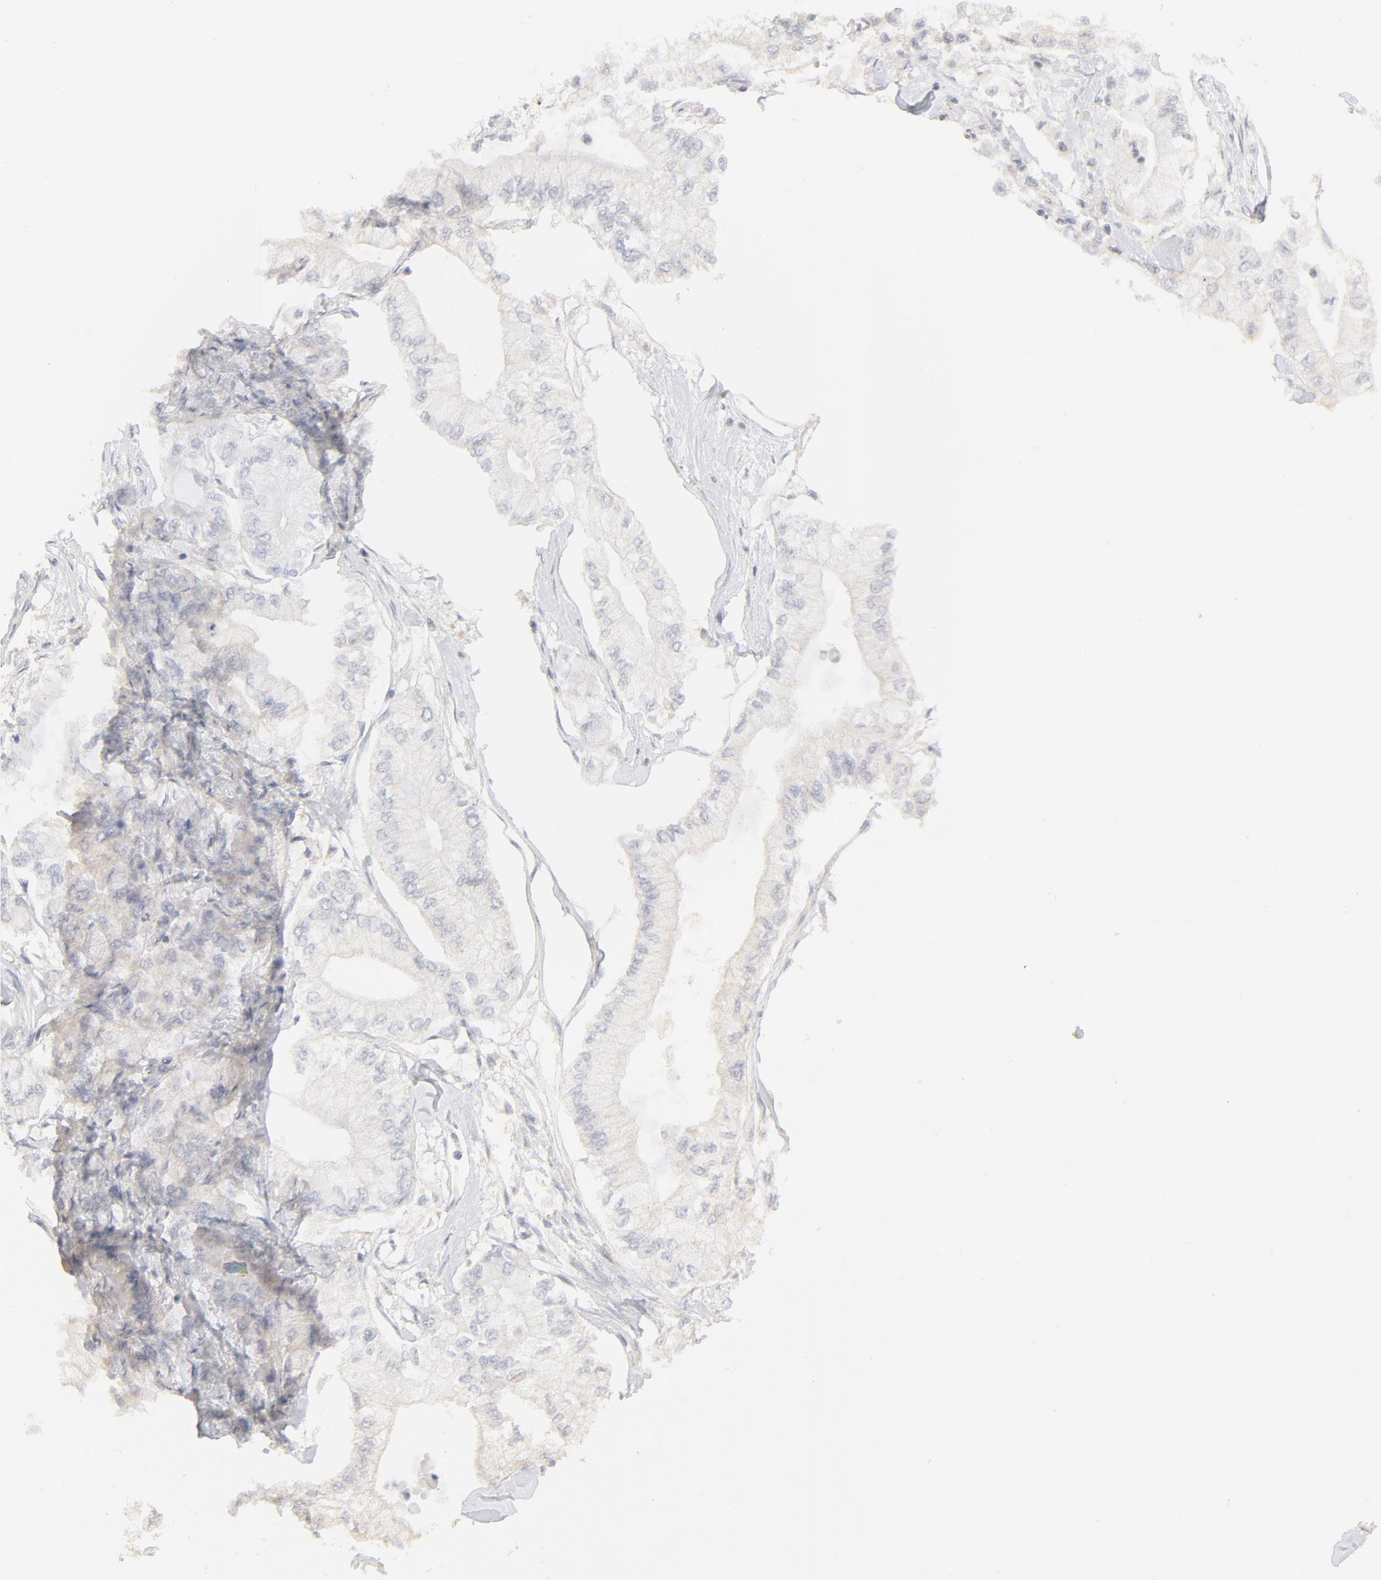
{"staining": {"intensity": "negative", "quantity": "none", "location": "none"}, "tissue": "pancreatic cancer", "cell_type": "Tumor cells", "image_type": "cancer", "snomed": [{"axis": "morphology", "description": "Adenocarcinoma, NOS"}, {"axis": "topography", "description": "Pancreas"}], "caption": "Pancreatic cancer (adenocarcinoma) stained for a protein using immunohistochemistry (IHC) shows no positivity tumor cells.", "gene": "FCGBP", "patient": {"sex": "male", "age": 79}}